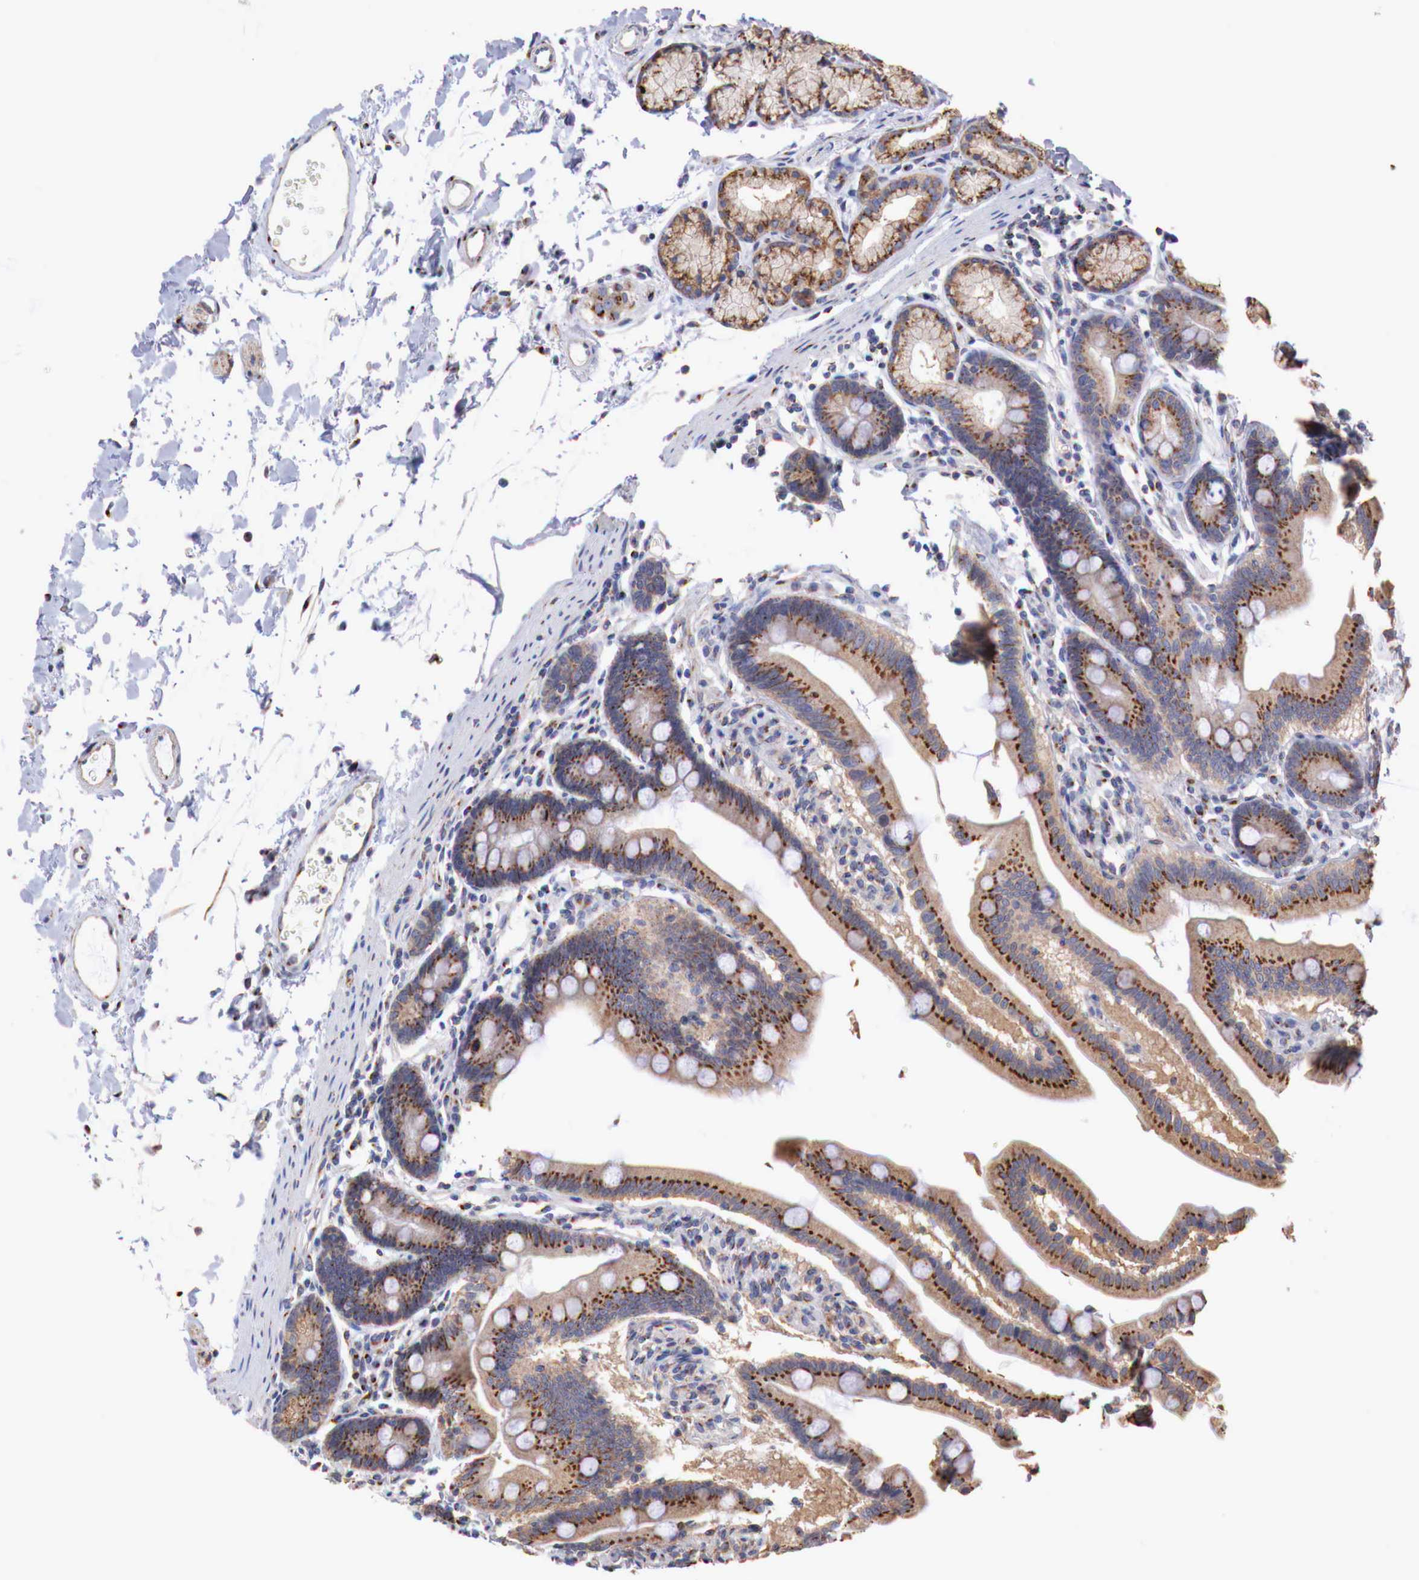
{"staining": {"intensity": "strong", "quantity": ">75%", "location": "cytoplasmic/membranous"}, "tissue": "duodenum", "cell_type": "Glandular cells", "image_type": "normal", "snomed": [{"axis": "morphology", "description": "Normal tissue, NOS"}, {"axis": "topography", "description": "Duodenum"}], "caption": "About >75% of glandular cells in unremarkable human duodenum show strong cytoplasmic/membranous protein staining as visualized by brown immunohistochemical staining.", "gene": "SYAP1", "patient": {"sex": "female", "age": 77}}